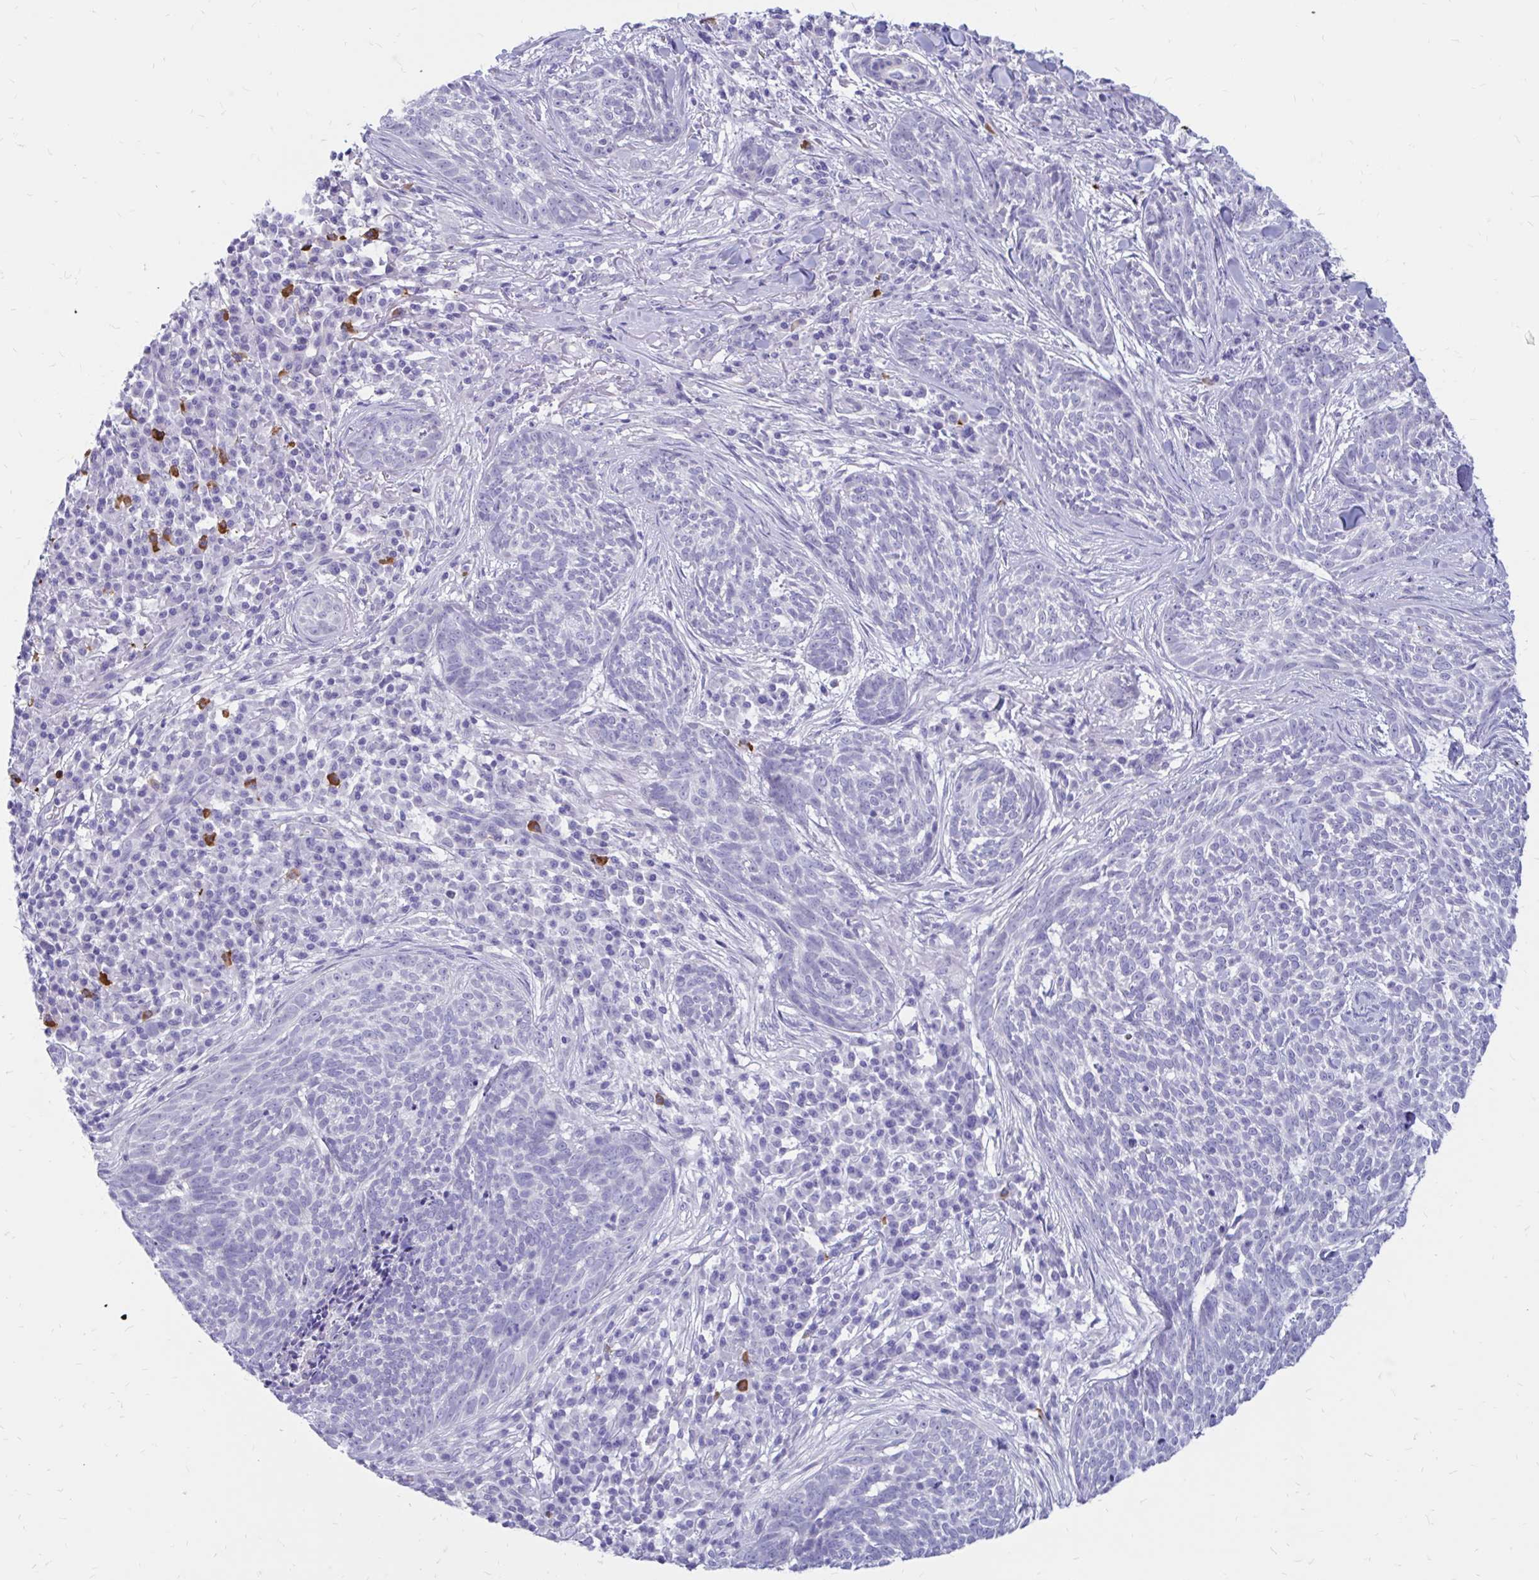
{"staining": {"intensity": "negative", "quantity": "none", "location": "none"}, "tissue": "skin cancer", "cell_type": "Tumor cells", "image_type": "cancer", "snomed": [{"axis": "morphology", "description": "Basal cell carcinoma"}, {"axis": "topography", "description": "Skin"}], "caption": "An immunohistochemistry image of skin cancer is shown. There is no staining in tumor cells of skin cancer. The staining was performed using DAB (3,3'-diaminobenzidine) to visualize the protein expression in brown, while the nuclei were stained in blue with hematoxylin (Magnification: 20x).", "gene": "IGSF5", "patient": {"sex": "female", "age": 93}}